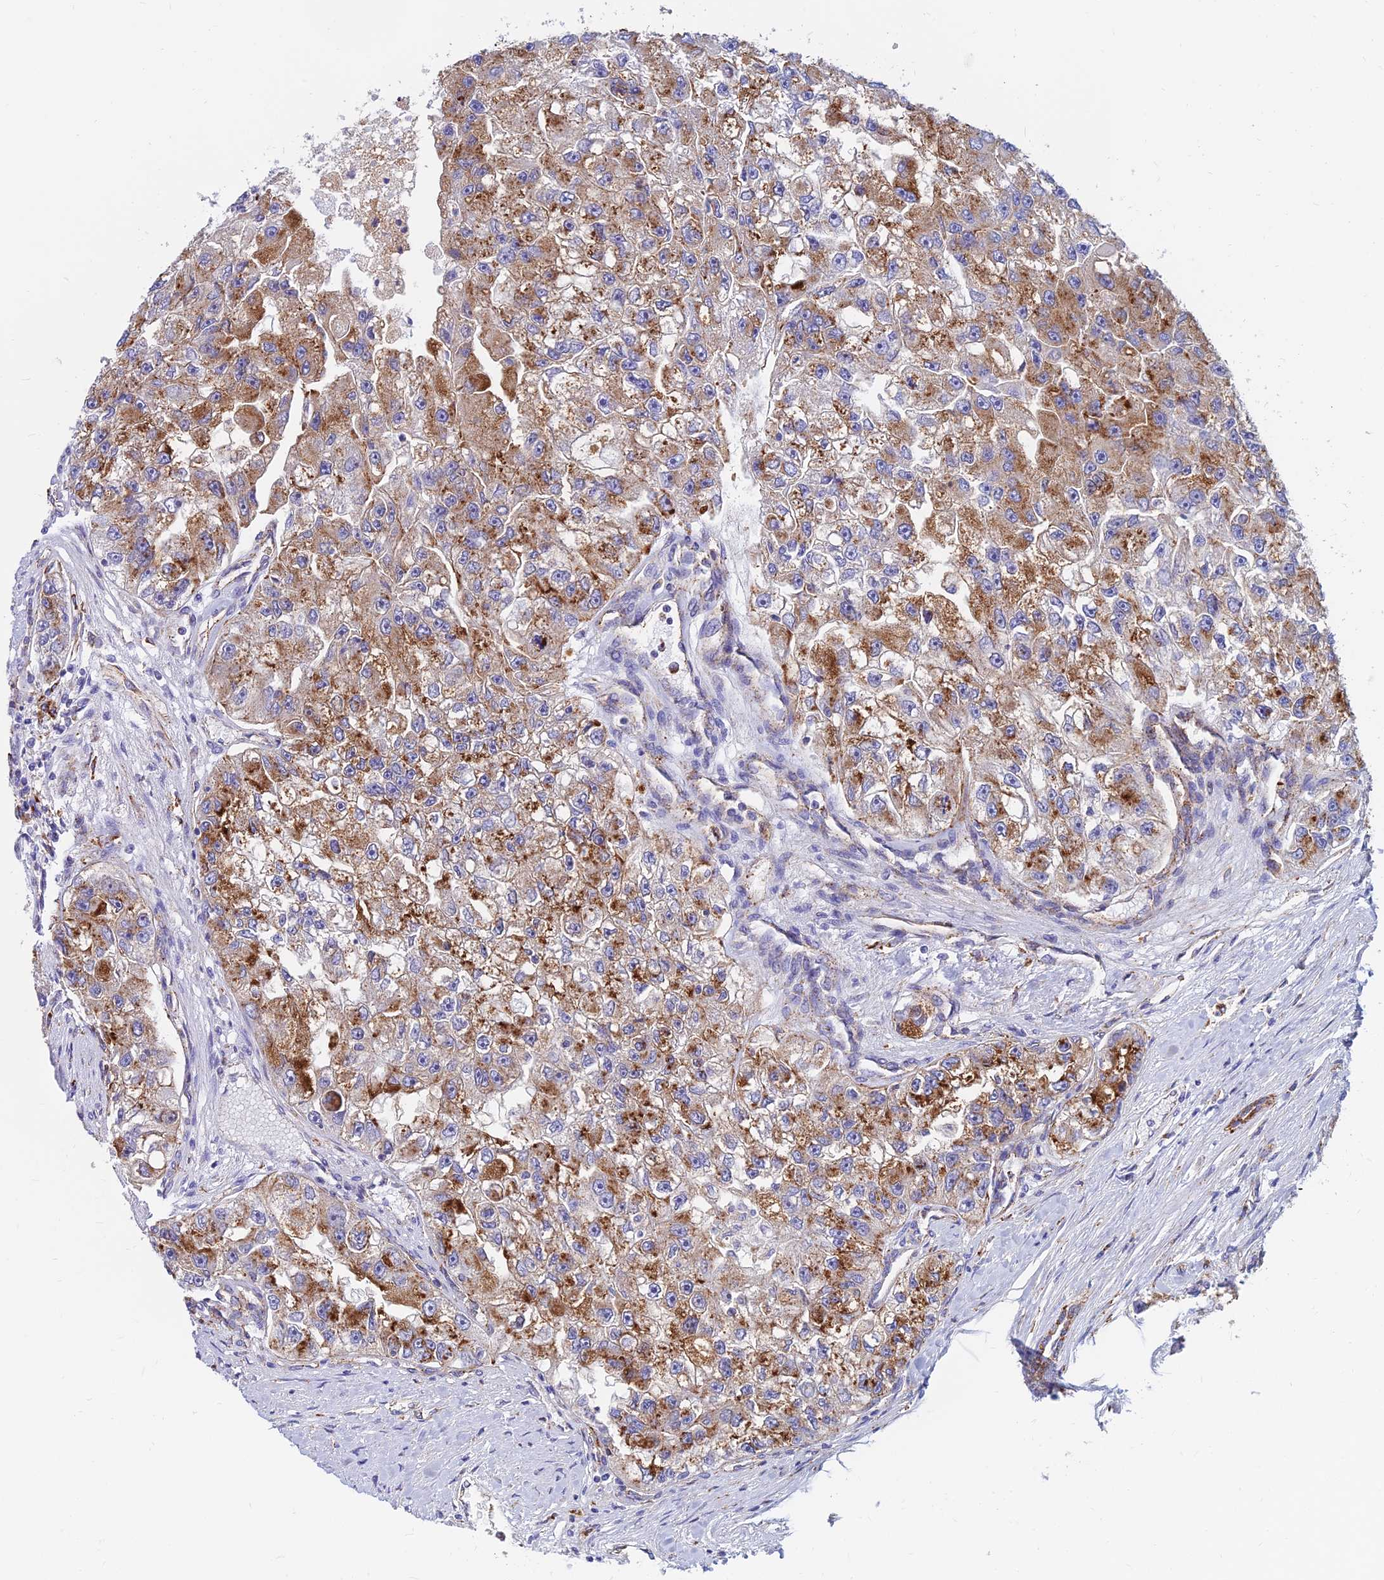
{"staining": {"intensity": "moderate", "quantity": ">75%", "location": "cytoplasmic/membranous"}, "tissue": "renal cancer", "cell_type": "Tumor cells", "image_type": "cancer", "snomed": [{"axis": "morphology", "description": "Adenocarcinoma, NOS"}, {"axis": "topography", "description": "Kidney"}], "caption": "Adenocarcinoma (renal) tissue shows moderate cytoplasmic/membranous staining in approximately >75% of tumor cells (Stains: DAB (3,3'-diaminobenzidine) in brown, nuclei in blue, Microscopy: brightfield microscopy at high magnification).", "gene": "SPNS1", "patient": {"sex": "male", "age": 63}}